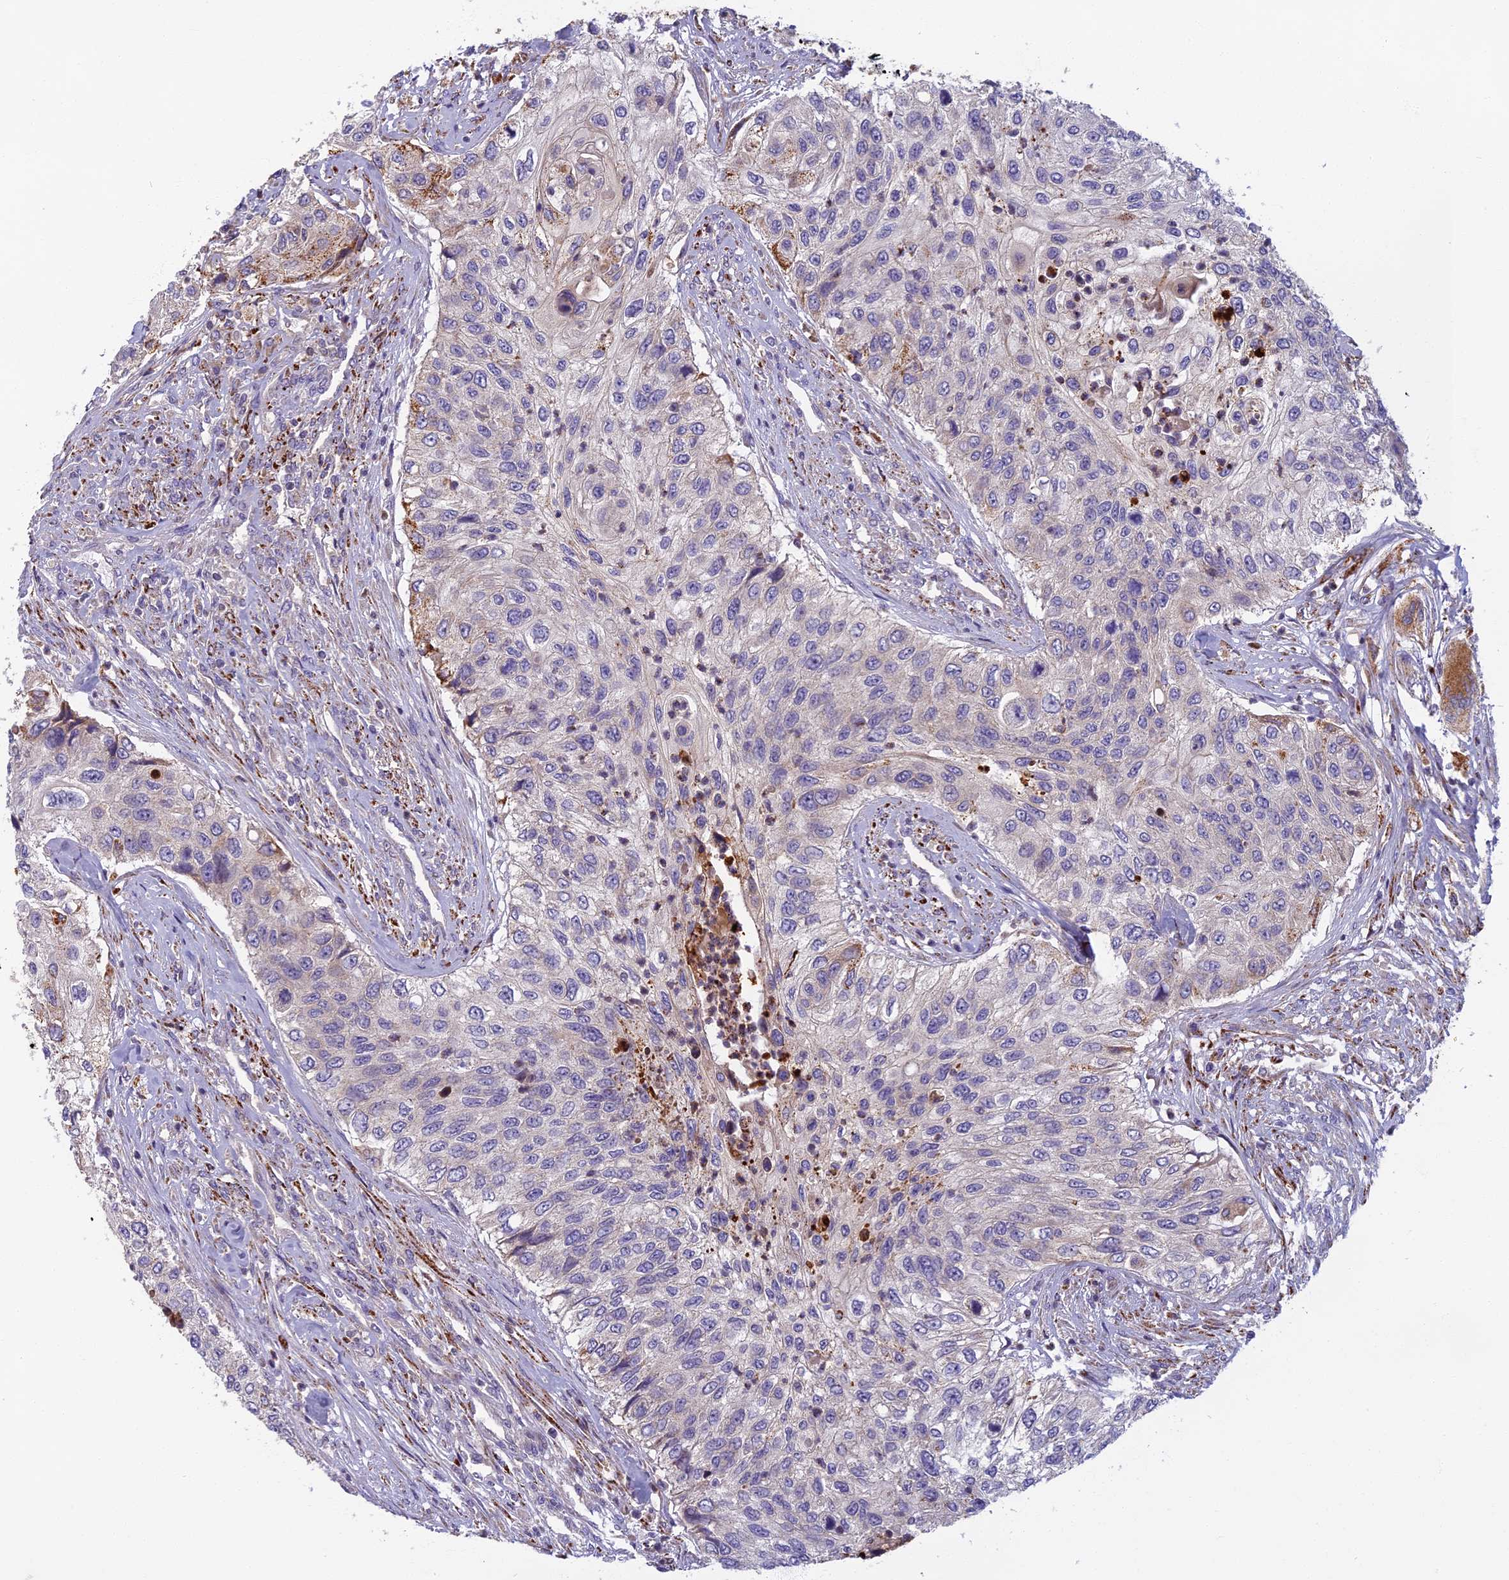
{"staining": {"intensity": "weak", "quantity": "<25%", "location": "cytoplasmic/membranous"}, "tissue": "urothelial cancer", "cell_type": "Tumor cells", "image_type": "cancer", "snomed": [{"axis": "morphology", "description": "Urothelial carcinoma, High grade"}, {"axis": "topography", "description": "Urinary bladder"}], "caption": "Urothelial cancer stained for a protein using immunohistochemistry (IHC) reveals no expression tumor cells.", "gene": "SEMA7A", "patient": {"sex": "female", "age": 60}}